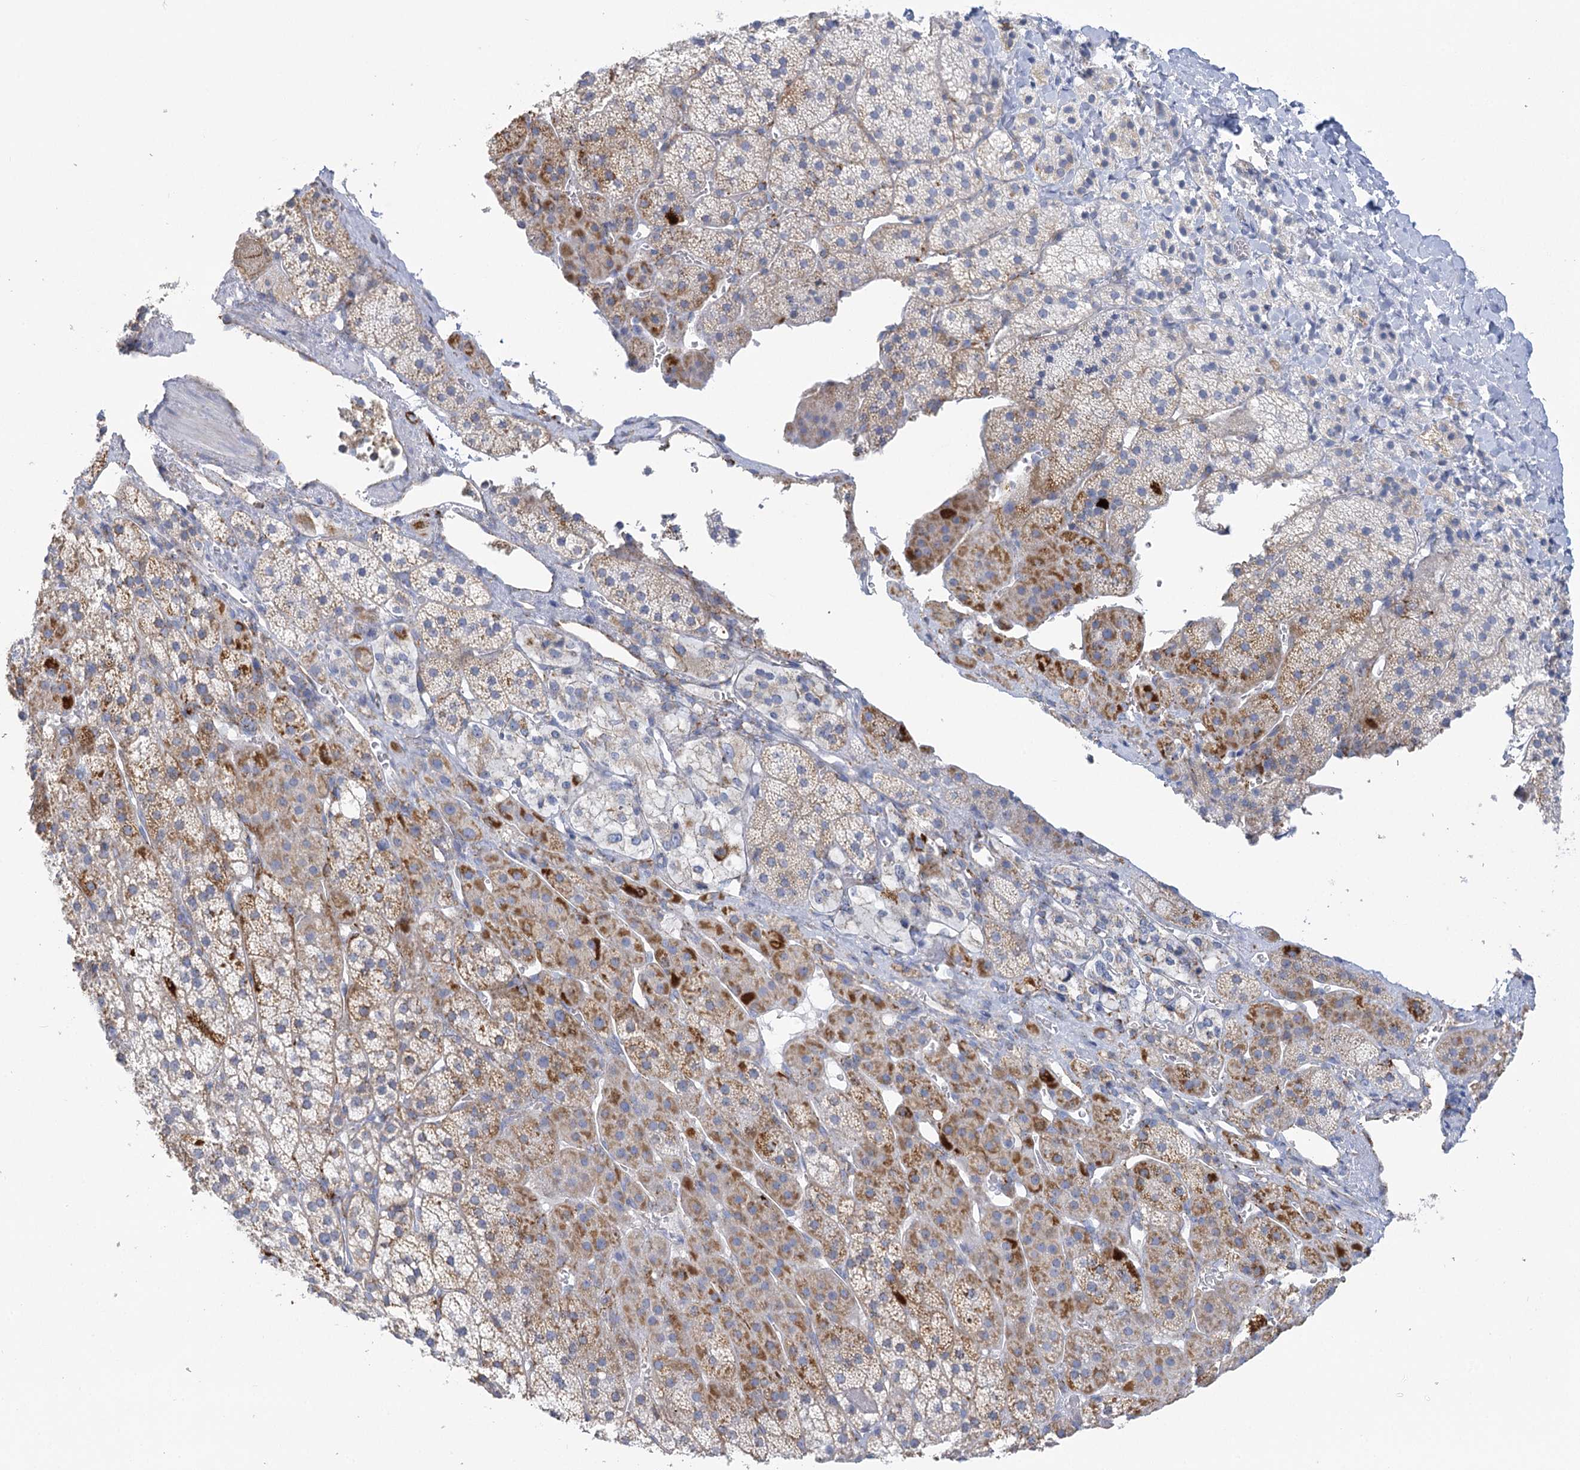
{"staining": {"intensity": "strong", "quantity": "<25%", "location": "cytoplasmic/membranous"}, "tissue": "adrenal gland", "cell_type": "Glandular cells", "image_type": "normal", "snomed": [{"axis": "morphology", "description": "Normal tissue, NOS"}, {"axis": "topography", "description": "Adrenal gland"}], "caption": "Immunohistochemistry staining of benign adrenal gland, which displays medium levels of strong cytoplasmic/membranous positivity in approximately <25% of glandular cells indicating strong cytoplasmic/membranous protein expression. The staining was performed using DAB (3,3'-diaminobenzidine) (brown) for protein detection and nuclei were counterstained in hematoxylin (blue).", "gene": "DHTKD1", "patient": {"sex": "female", "age": 44}}